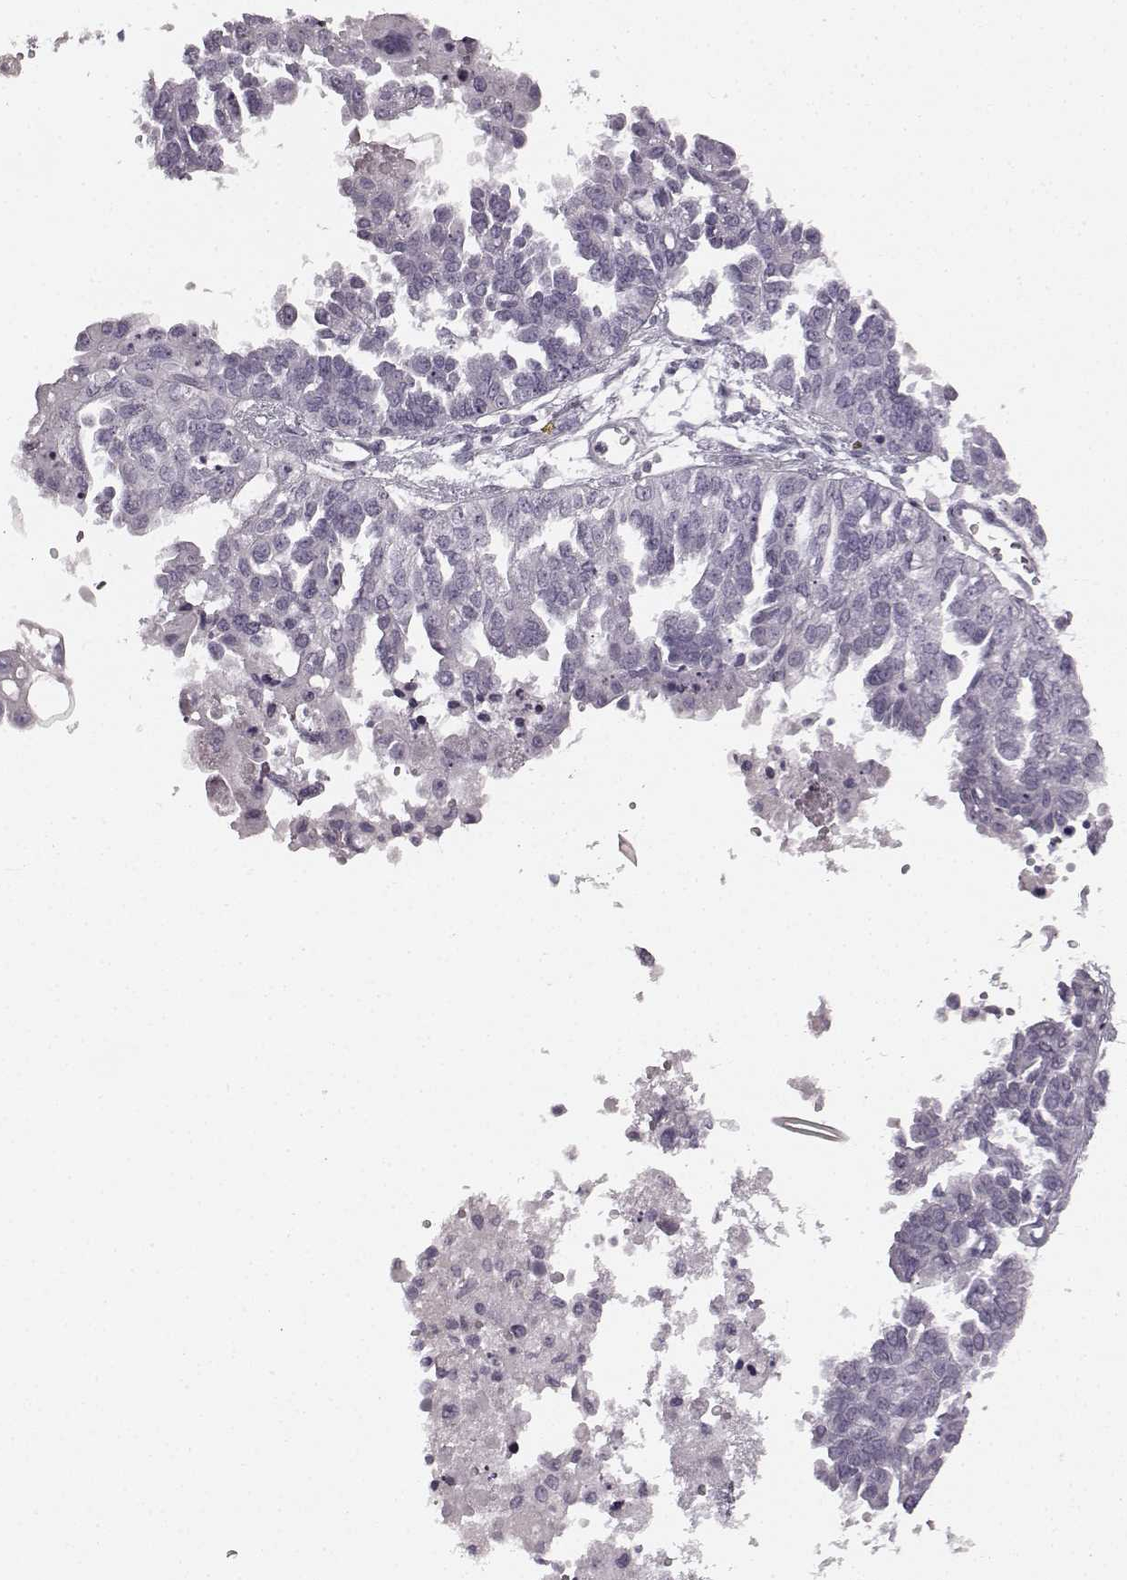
{"staining": {"intensity": "negative", "quantity": "none", "location": "none"}, "tissue": "ovarian cancer", "cell_type": "Tumor cells", "image_type": "cancer", "snomed": [{"axis": "morphology", "description": "Cystadenocarcinoma, serous, NOS"}, {"axis": "topography", "description": "Ovary"}], "caption": "Immunohistochemistry of human ovarian cancer (serous cystadenocarcinoma) reveals no positivity in tumor cells.", "gene": "TMPRSS15", "patient": {"sex": "female", "age": 53}}